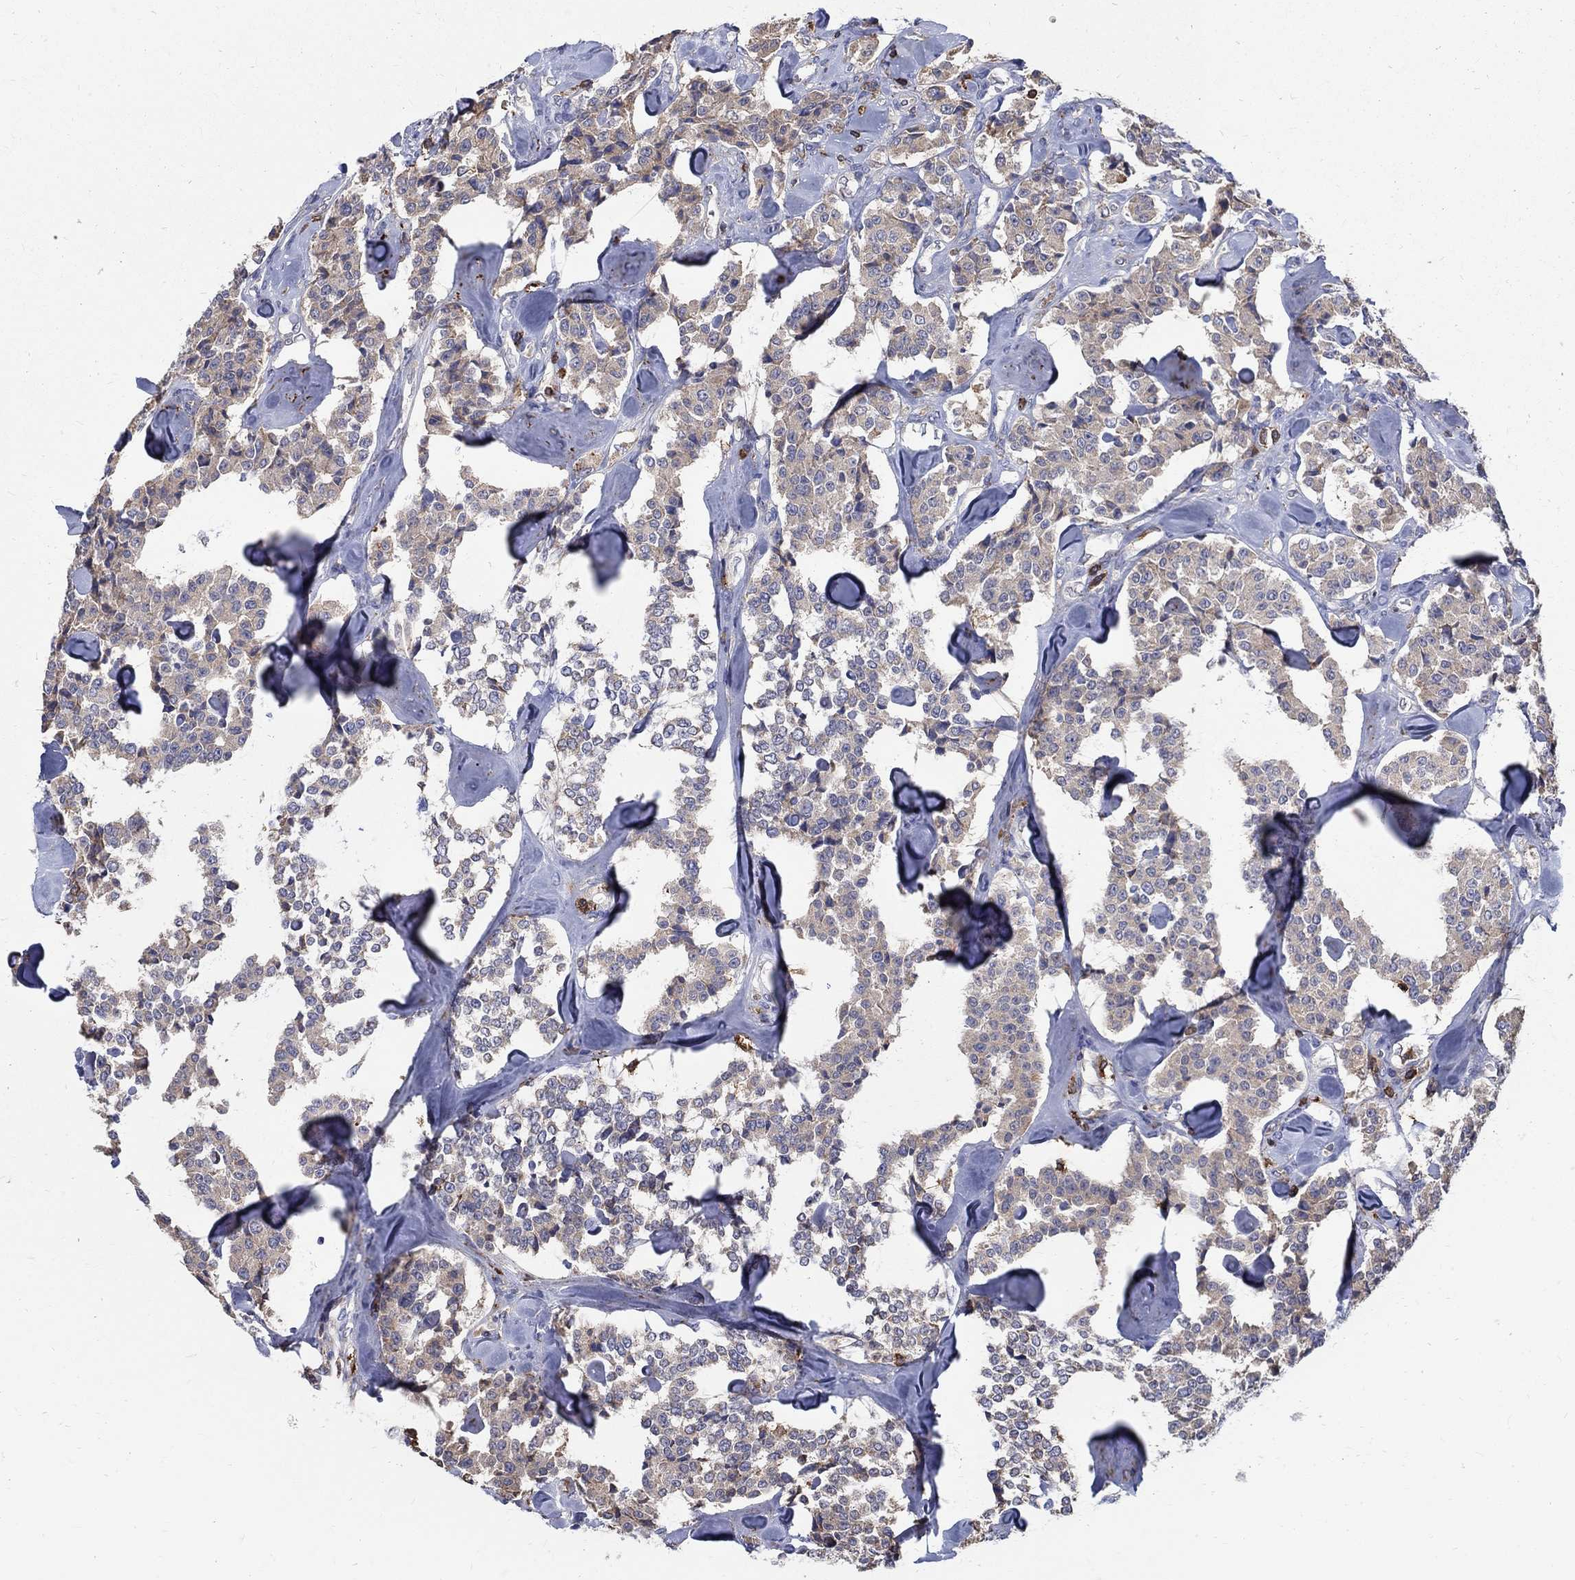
{"staining": {"intensity": "weak", "quantity": "25%-75%", "location": "cytoplasmic/membranous"}, "tissue": "carcinoid", "cell_type": "Tumor cells", "image_type": "cancer", "snomed": [{"axis": "morphology", "description": "Carcinoid, malignant, NOS"}, {"axis": "topography", "description": "Pancreas"}], "caption": "Immunohistochemistry (IHC) photomicrograph of human malignant carcinoid stained for a protein (brown), which reveals low levels of weak cytoplasmic/membranous expression in approximately 25%-75% of tumor cells.", "gene": "AGAP2", "patient": {"sex": "male", "age": 41}}